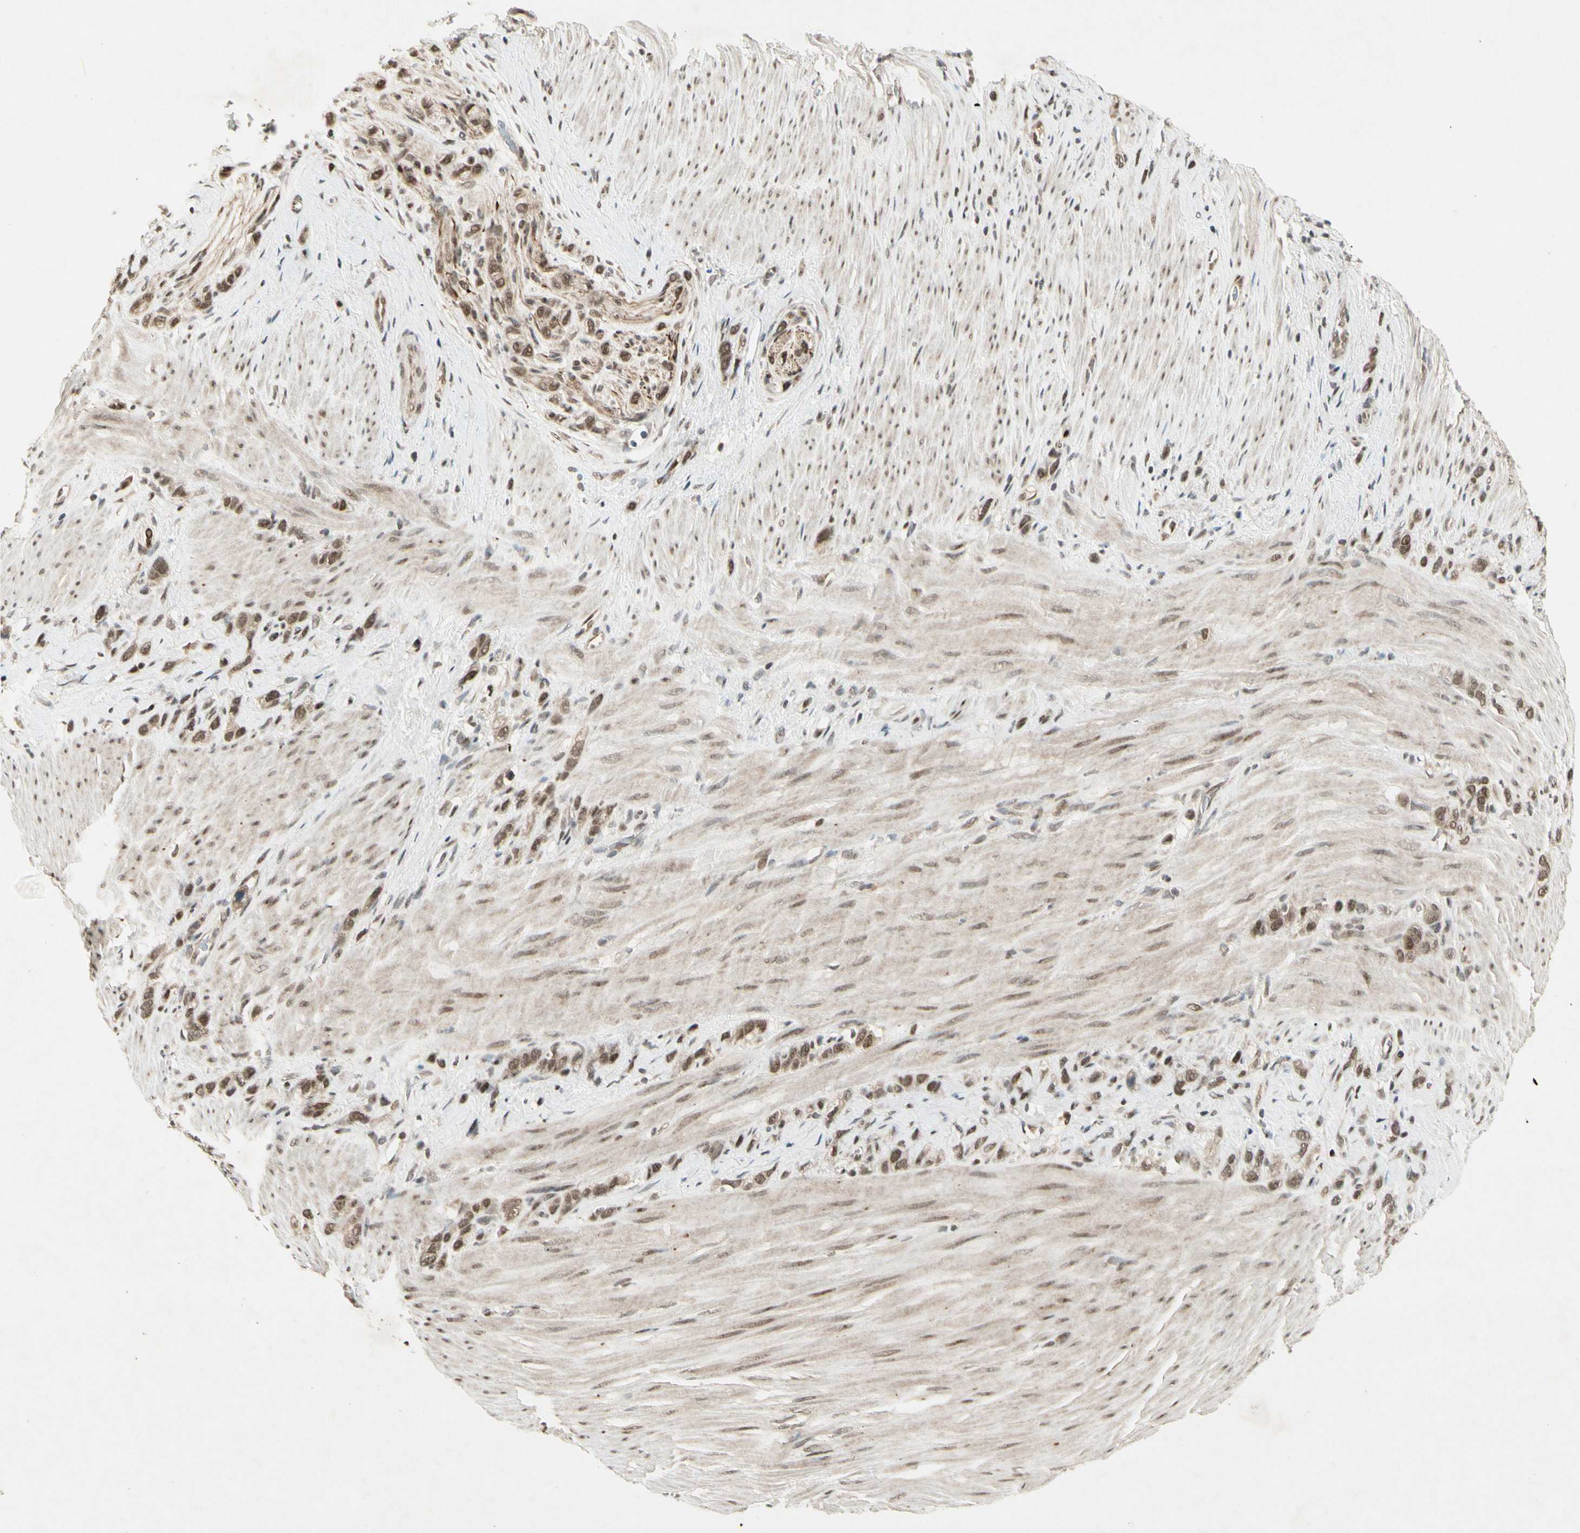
{"staining": {"intensity": "moderate", "quantity": ">75%", "location": "nuclear"}, "tissue": "stomach cancer", "cell_type": "Tumor cells", "image_type": "cancer", "snomed": [{"axis": "morphology", "description": "Normal tissue, NOS"}, {"axis": "morphology", "description": "Adenocarcinoma, NOS"}, {"axis": "morphology", "description": "Adenocarcinoma, High grade"}, {"axis": "topography", "description": "Stomach, upper"}, {"axis": "topography", "description": "Stomach"}], "caption": "Stomach cancer (high-grade adenocarcinoma) was stained to show a protein in brown. There is medium levels of moderate nuclear positivity in approximately >75% of tumor cells. (DAB (3,3'-diaminobenzidine) = brown stain, brightfield microscopy at high magnification).", "gene": "CDK11A", "patient": {"sex": "female", "age": 65}}